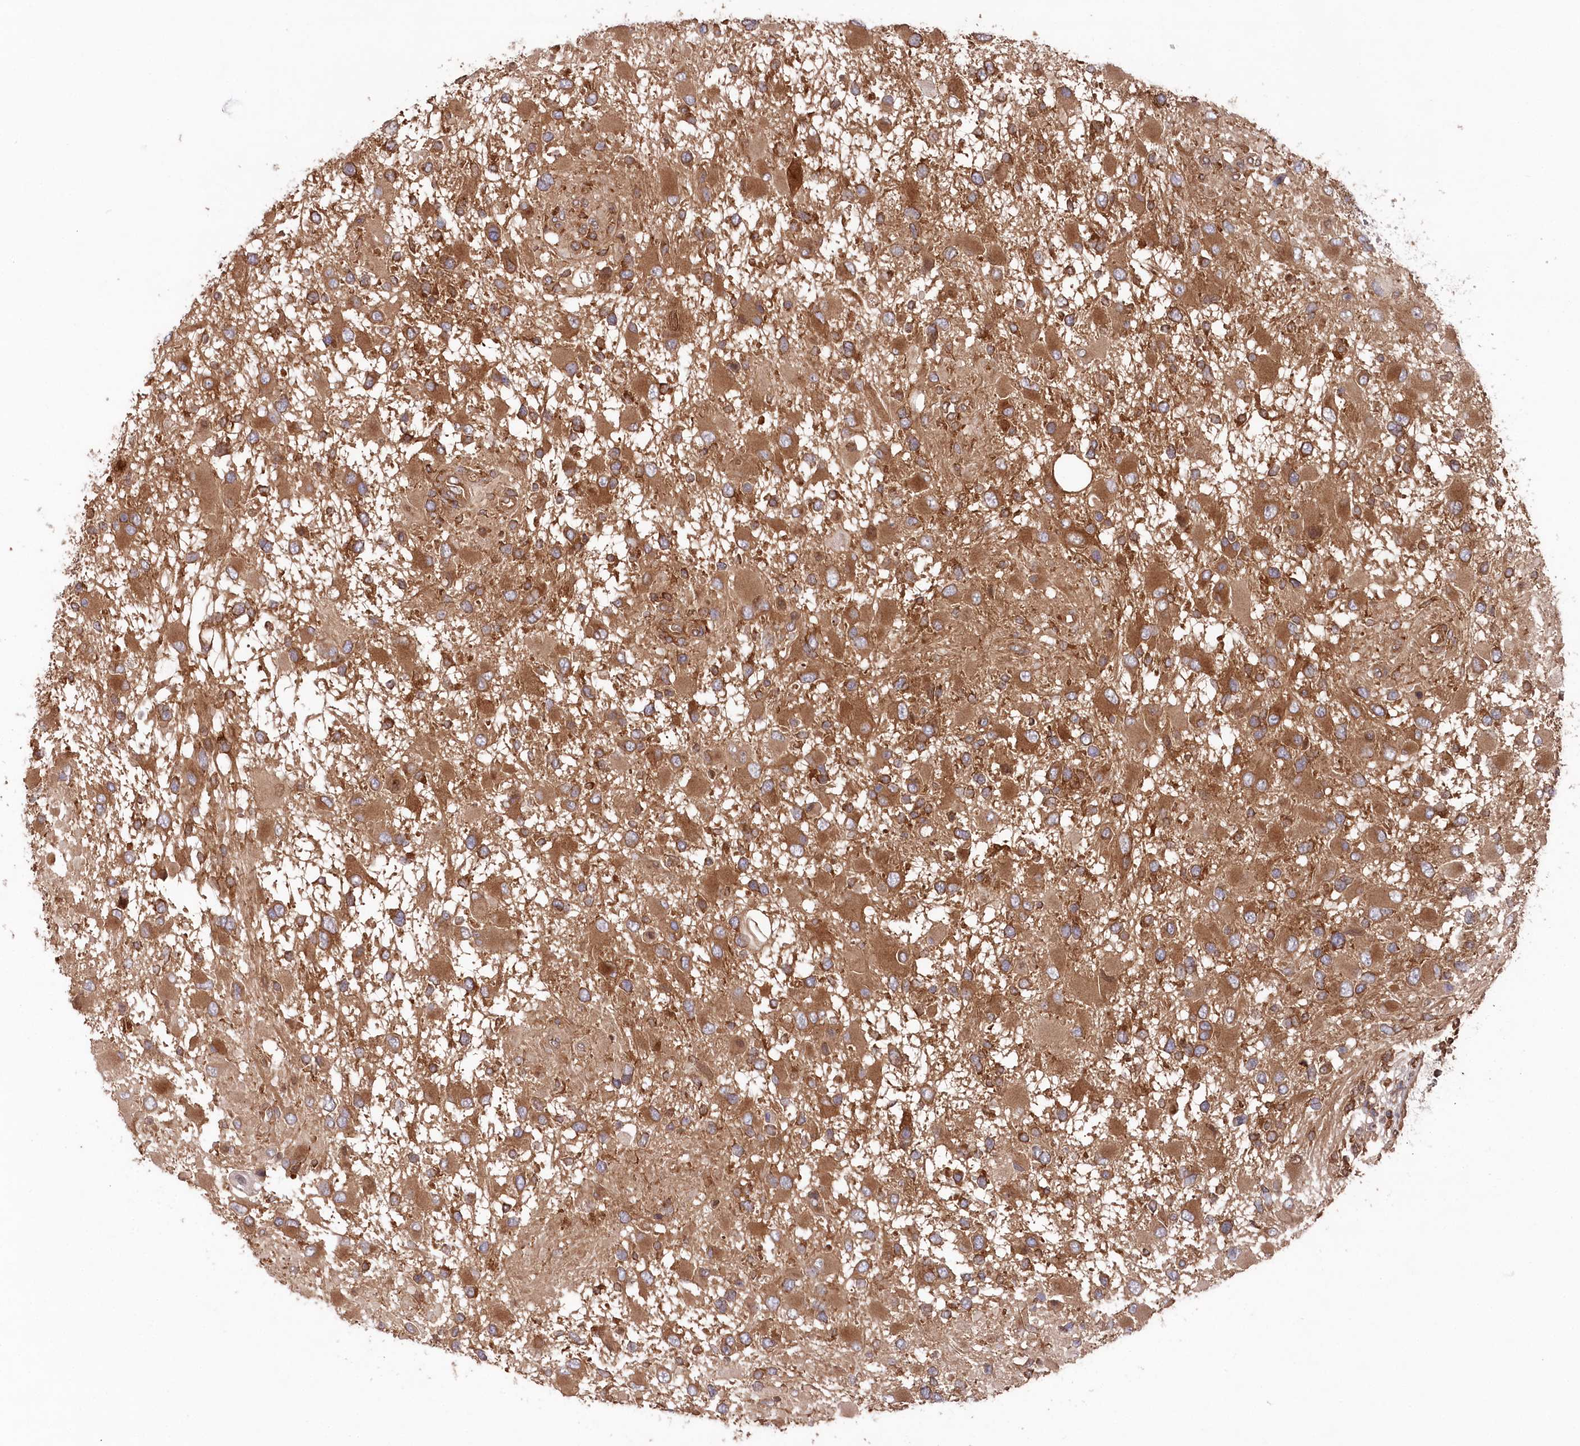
{"staining": {"intensity": "moderate", "quantity": ">75%", "location": "cytoplasmic/membranous"}, "tissue": "glioma", "cell_type": "Tumor cells", "image_type": "cancer", "snomed": [{"axis": "morphology", "description": "Glioma, malignant, High grade"}, {"axis": "topography", "description": "Brain"}], "caption": "Immunohistochemistry histopathology image of malignant high-grade glioma stained for a protein (brown), which exhibits medium levels of moderate cytoplasmic/membranous positivity in about >75% of tumor cells.", "gene": "PPP1R21", "patient": {"sex": "male", "age": 53}}